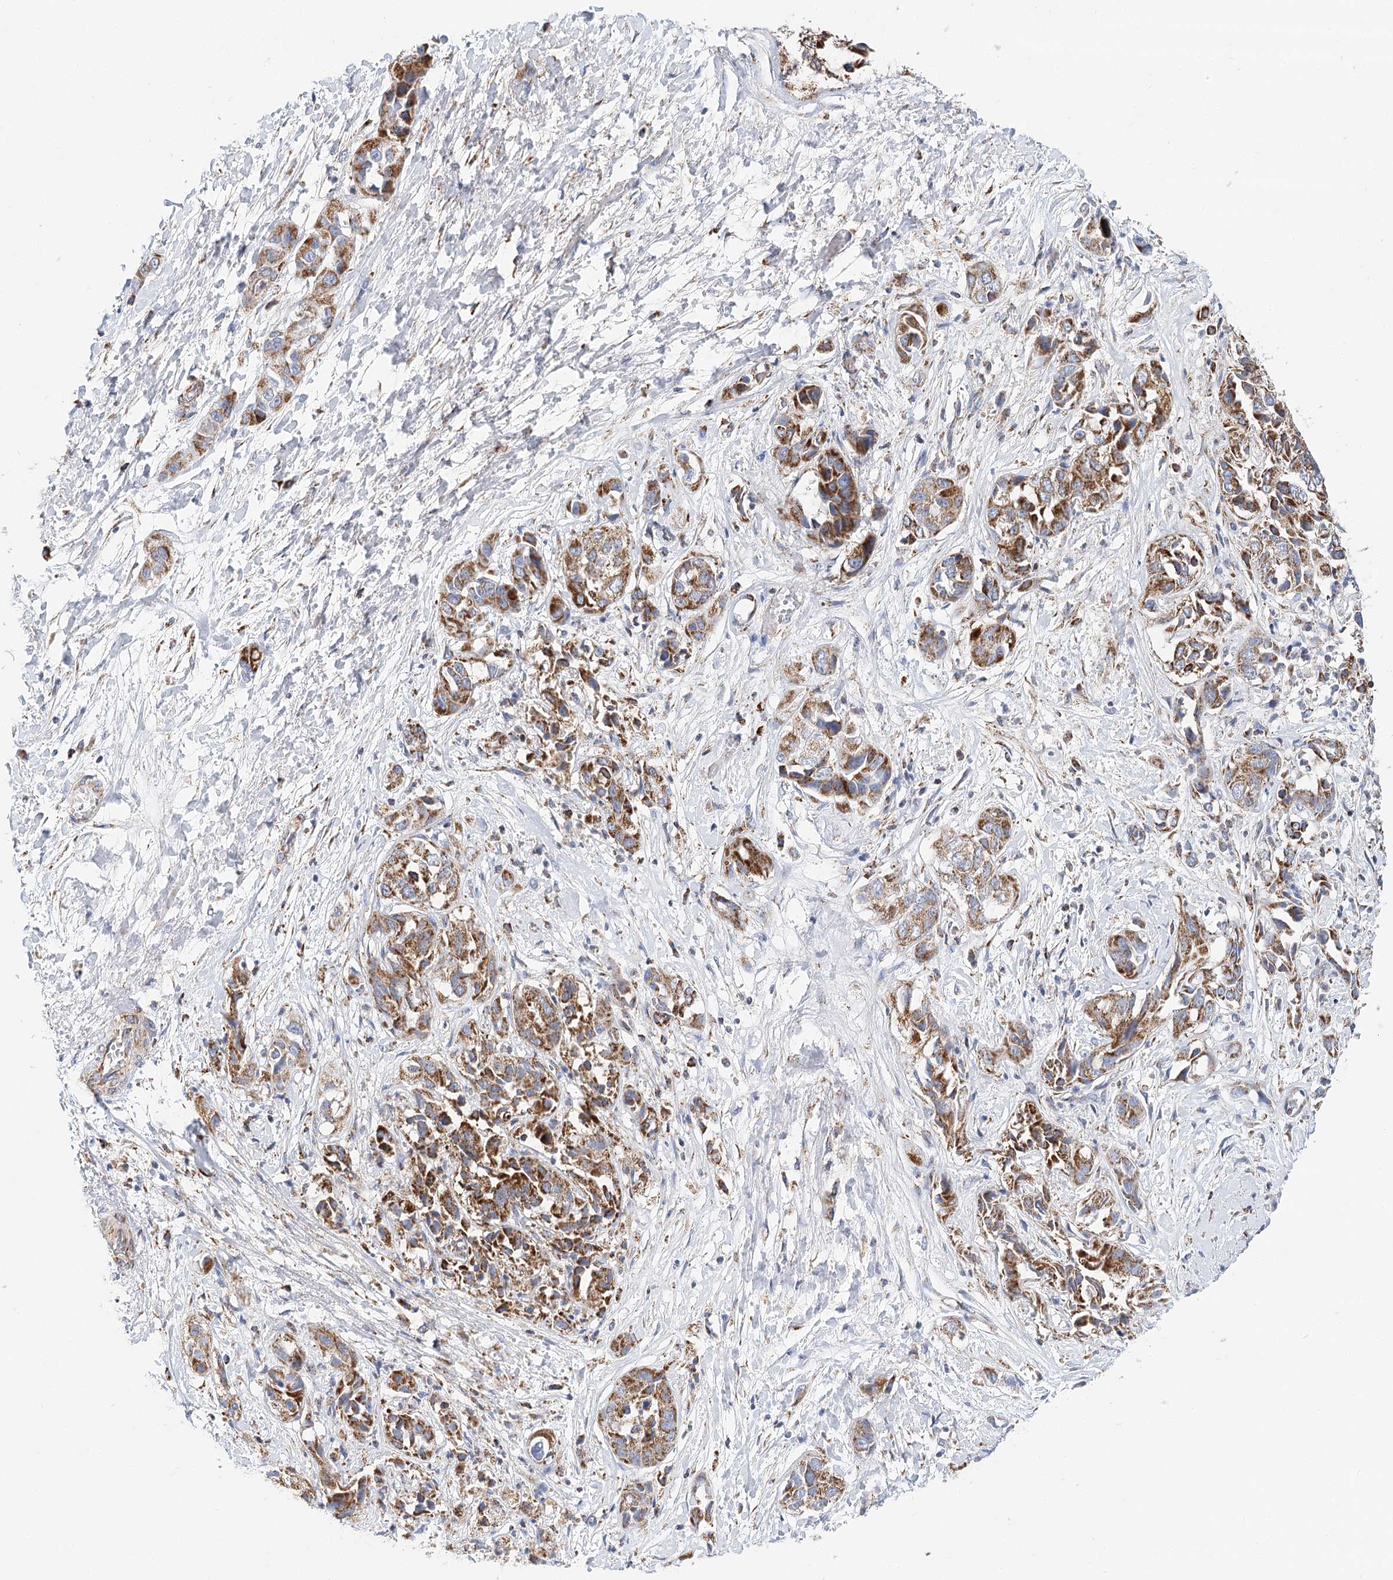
{"staining": {"intensity": "strong", "quantity": ">75%", "location": "cytoplasmic/membranous"}, "tissue": "liver cancer", "cell_type": "Tumor cells", "image_type": "cancer", "snomed": [{"axis": "morphology", "description": "Cholangiocarcinoma"}, {"axis": "topography", "description": "Liver"}], "caption": "This histopathology image shows cholangiocarcinoma (liver) stained with immunohistochemistry to label a protein in brown. The cytoplasmic/membranous of tumor cells show strong positivity for the protein. Nuclei are counter-stained blue.", "gene": "LSS", "patient": {"sex": "female", "age": 52}}